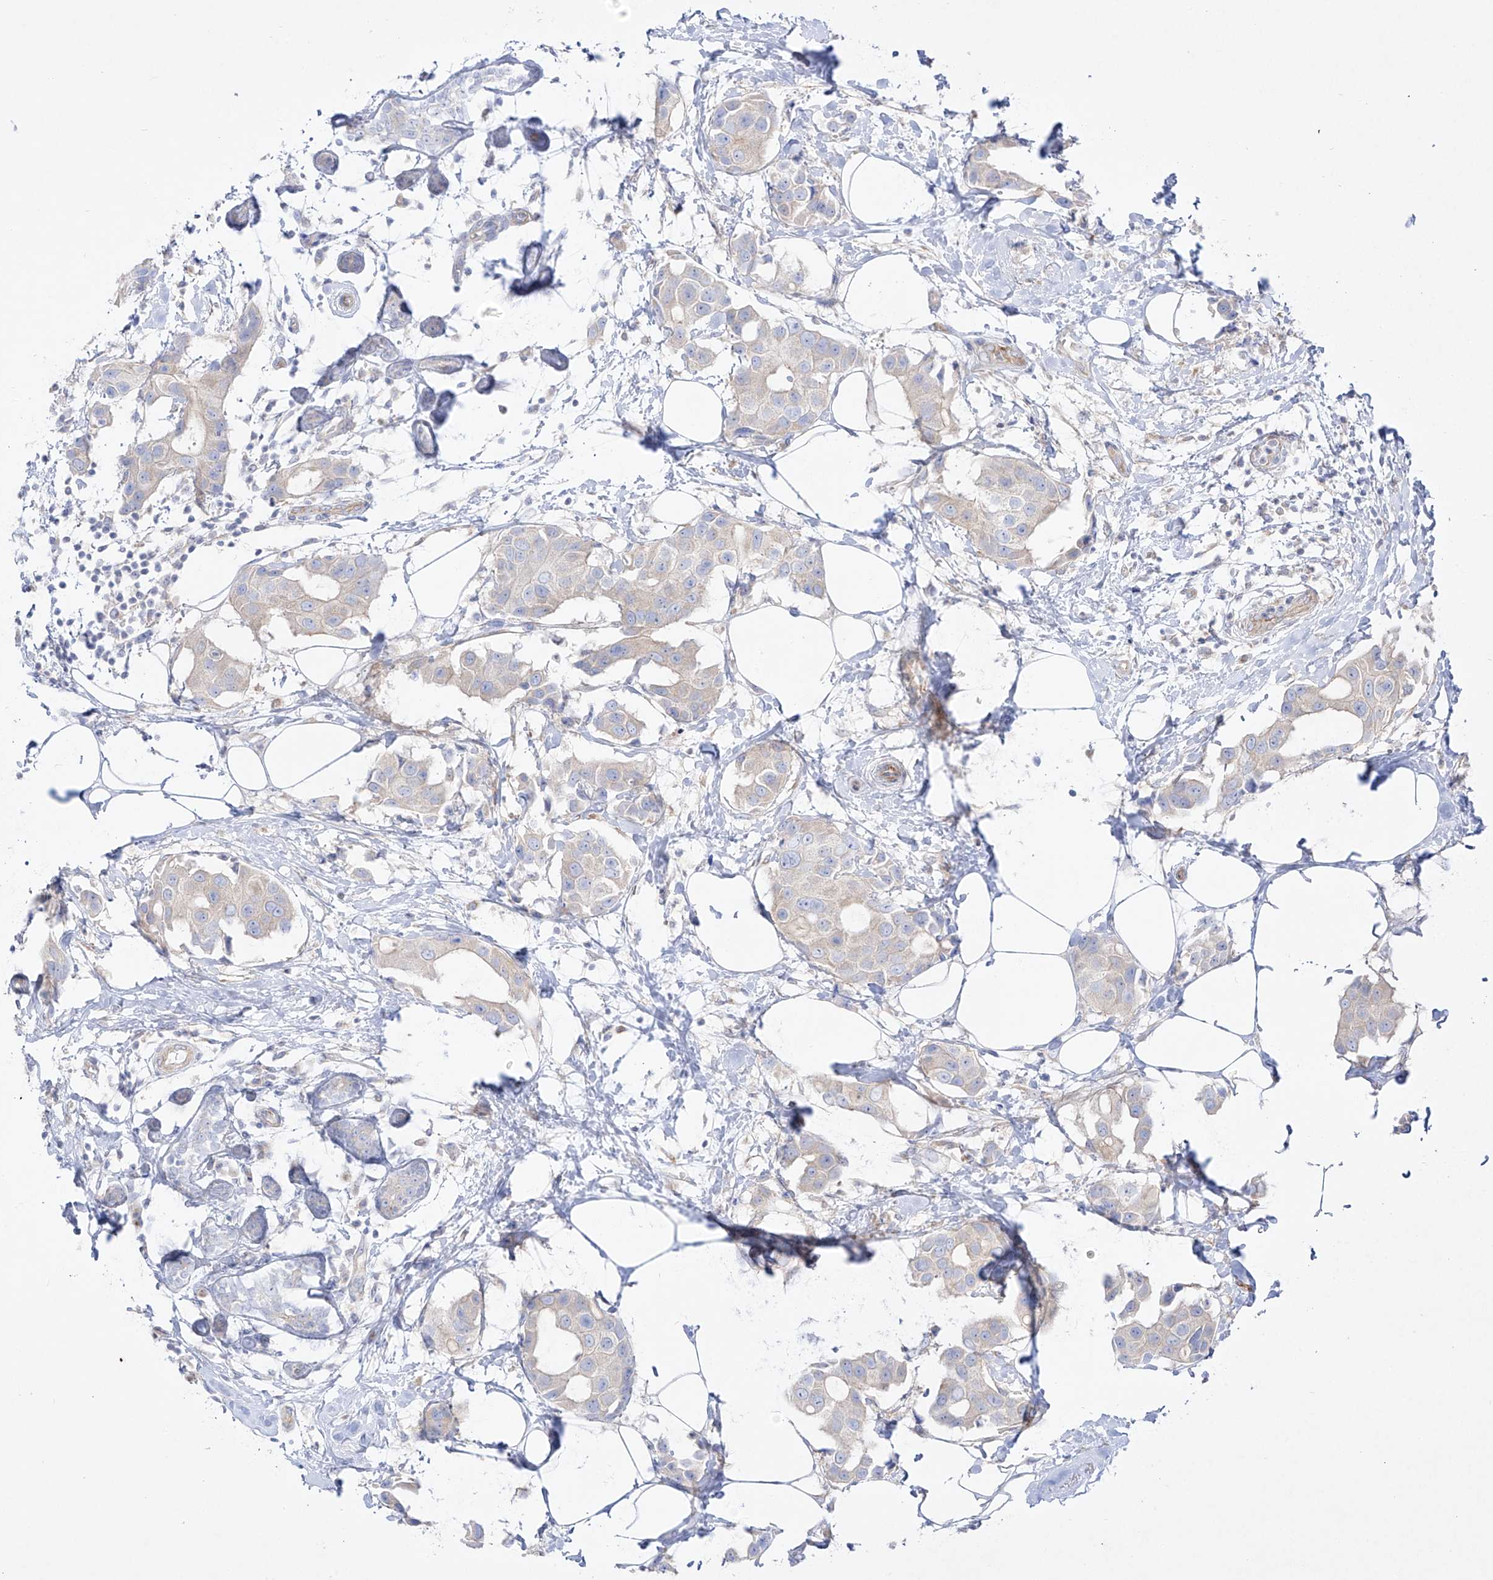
{"staining": {"intensity": "negative", "quantity": "none", "location": "none"}, "tissue": "breast cancer", "cell_type": "Tumor cells", "image_type": "cancer", "snomed": [{"axis": "morphology", "description": "Normal tissue, NOS"}, {"axis": "morphology", "description": "Duct carcinoma"}, {"axis": "topography", "description": "Breast"}], "caption": "IHC of breast cancer shows no staining in tumor cells. (Brightfield microscopy of DAB immunohistochemistry (IHC) at high magnification).", "gene": "YKT6", "patient": {"sex": "female", "age": 39}}